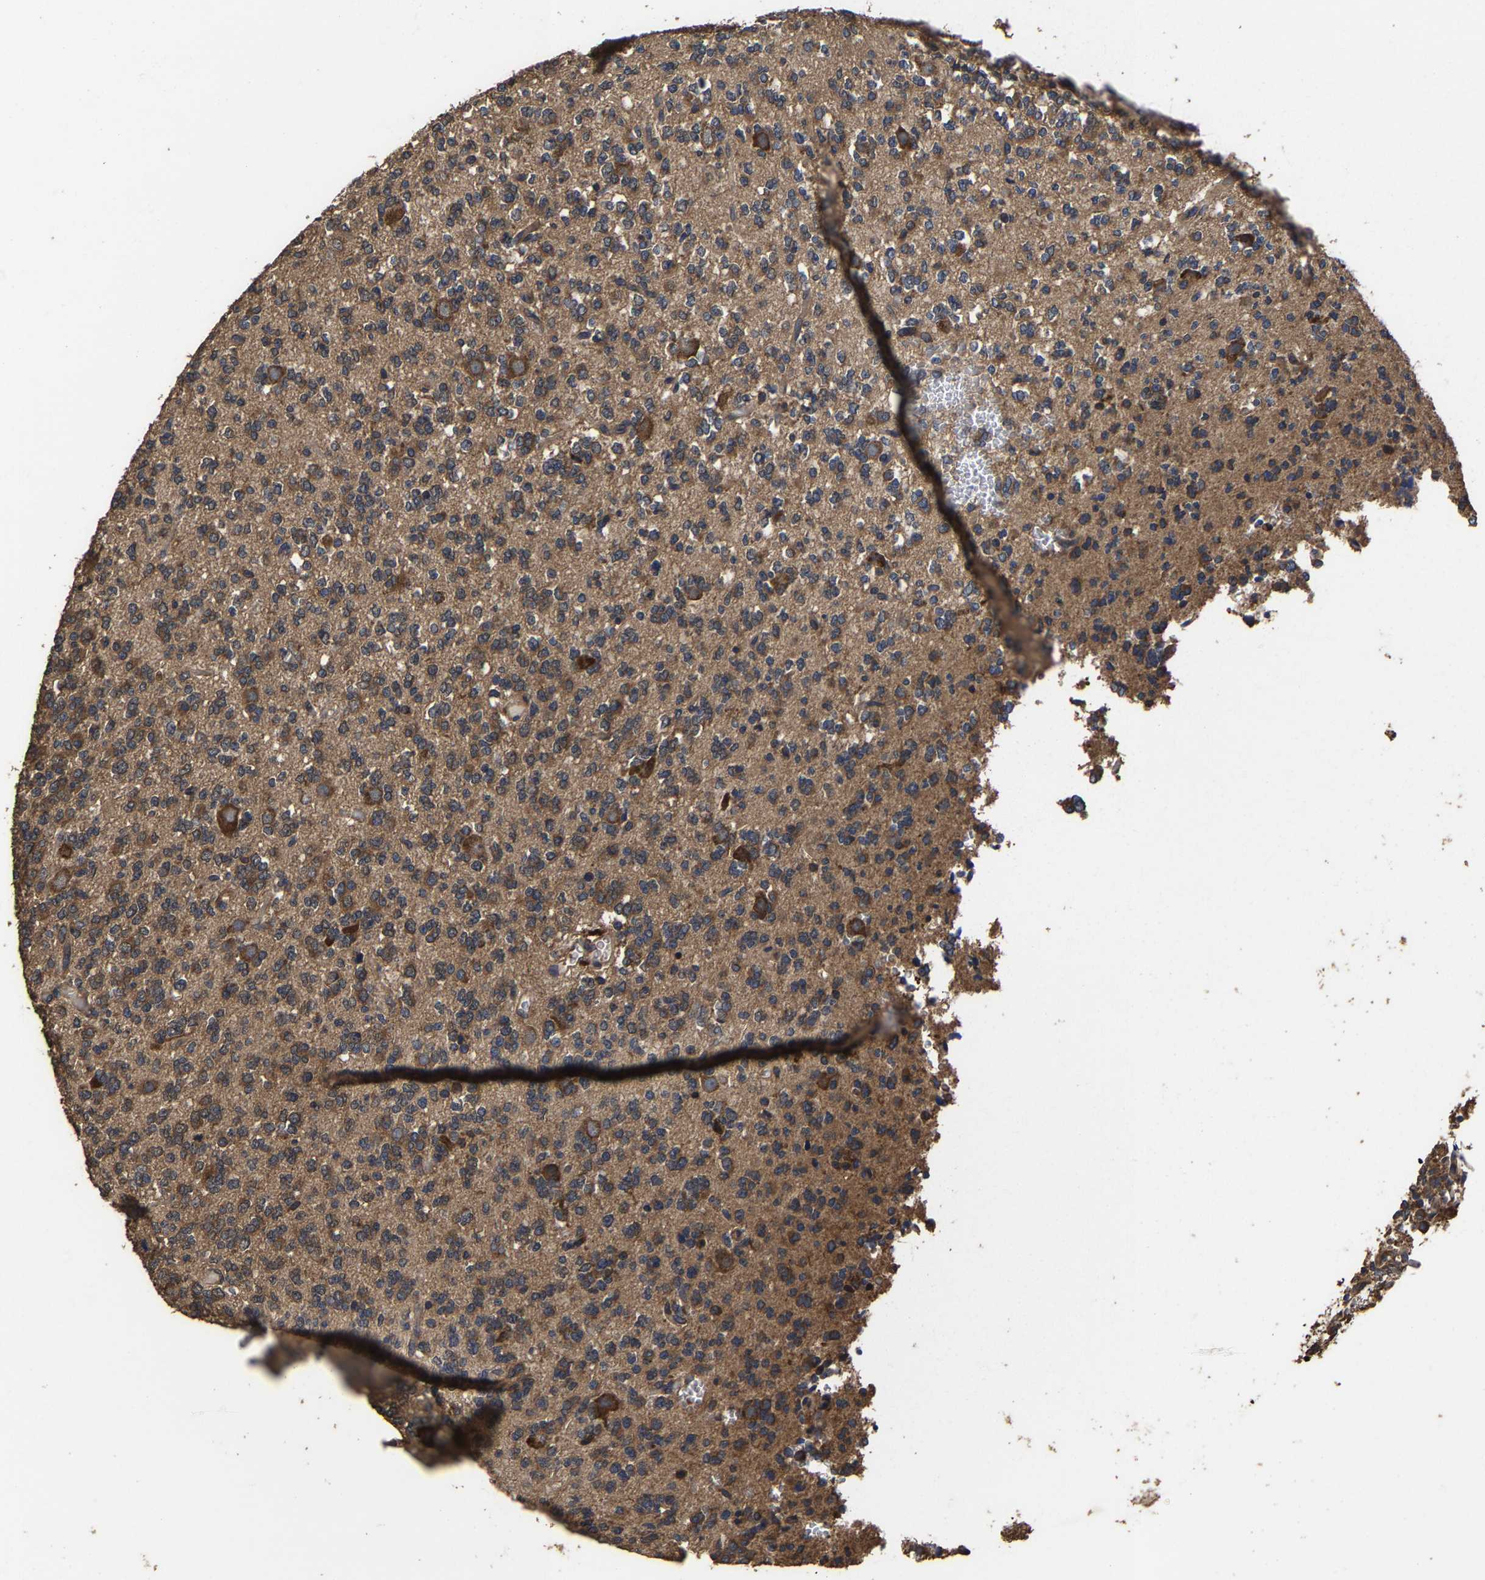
{"staining": {"intensity": "moderate", "quantity": ">75%", "location": "cytoplasmic/membranous"}, "tissue": "glioma", "cell_type": "Tumor cells", "image_type": "cancer", "snomed": [{"axis": "morphology", "description": "Glioma, malignant, Low grade"}, {"axis": "topography", "description": "Brain"}], "caption": "Immunohistochemical staining of malignant glioma (low-grade) shows medium levels of moderate cytoplasmic/membranous expression in about >75% of tumor cells. (Stains: DAB (3,3'-diaminobenzidine) in brown, nuclei in blue, Microscopy: brightfield microscopy at high magnification).", "gene": "ITCH", "patient": {"sex": "male", "age": 38}}